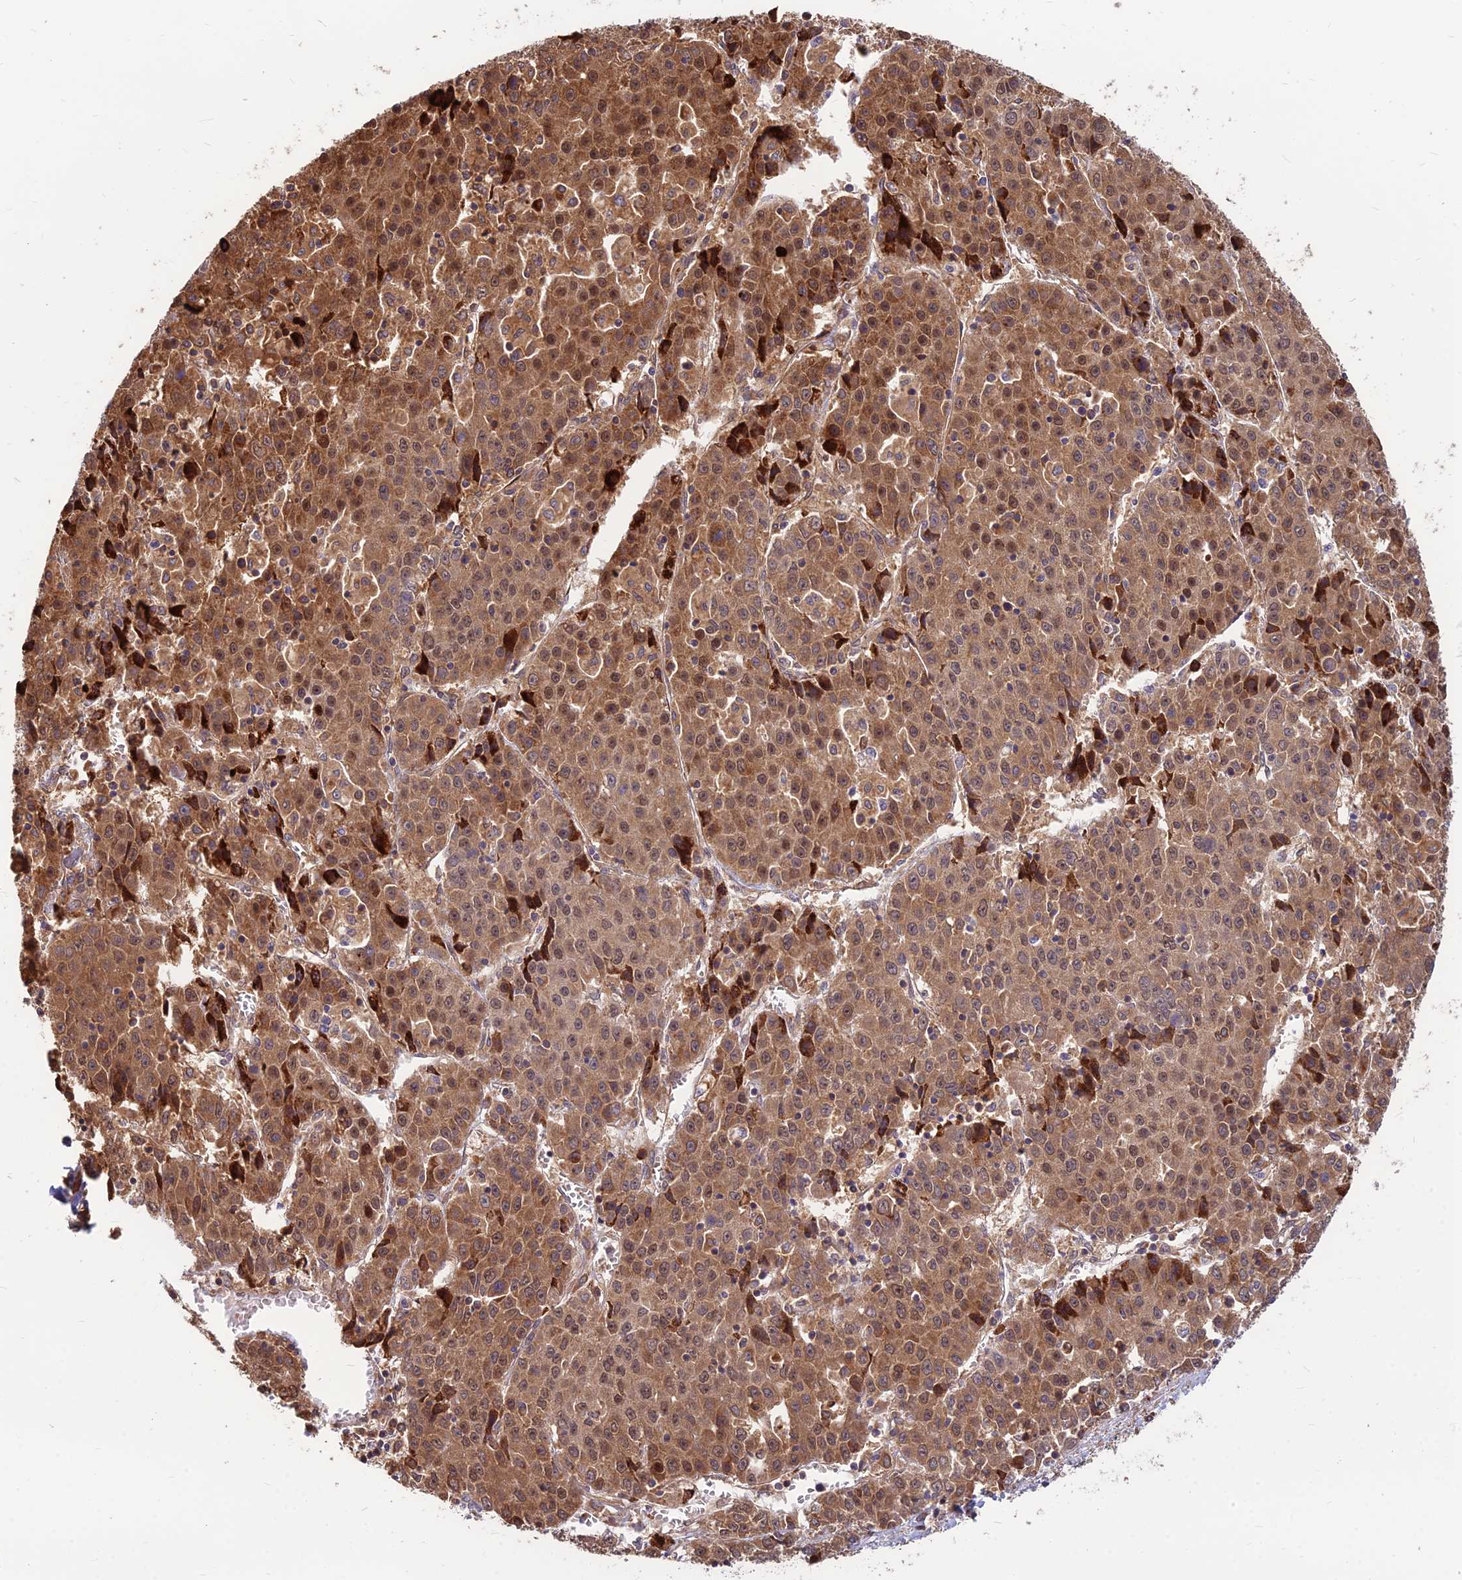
{"staining": {"intensity": "moderate", "quantity": ">75%", "location": "cytoplasmic/membranous,nuclear"}, "tissue": "liver cancer", "cell_type": "Tumor cells", "image_type": "cancer", "snomed": [{"axis": "morphology", "description": "Carcinoma, Hepatocellular, NOS"}, {"axis": "topography", "description": "Liver"}], "caption": "Moderate cytoplasmic/membranous and nuclear expression is present in approximately >75% of tumor cells in liver hepatocellular carcinoma.", "gene": "CCT6B", "patient": {"sex": "female", "age": 53}}